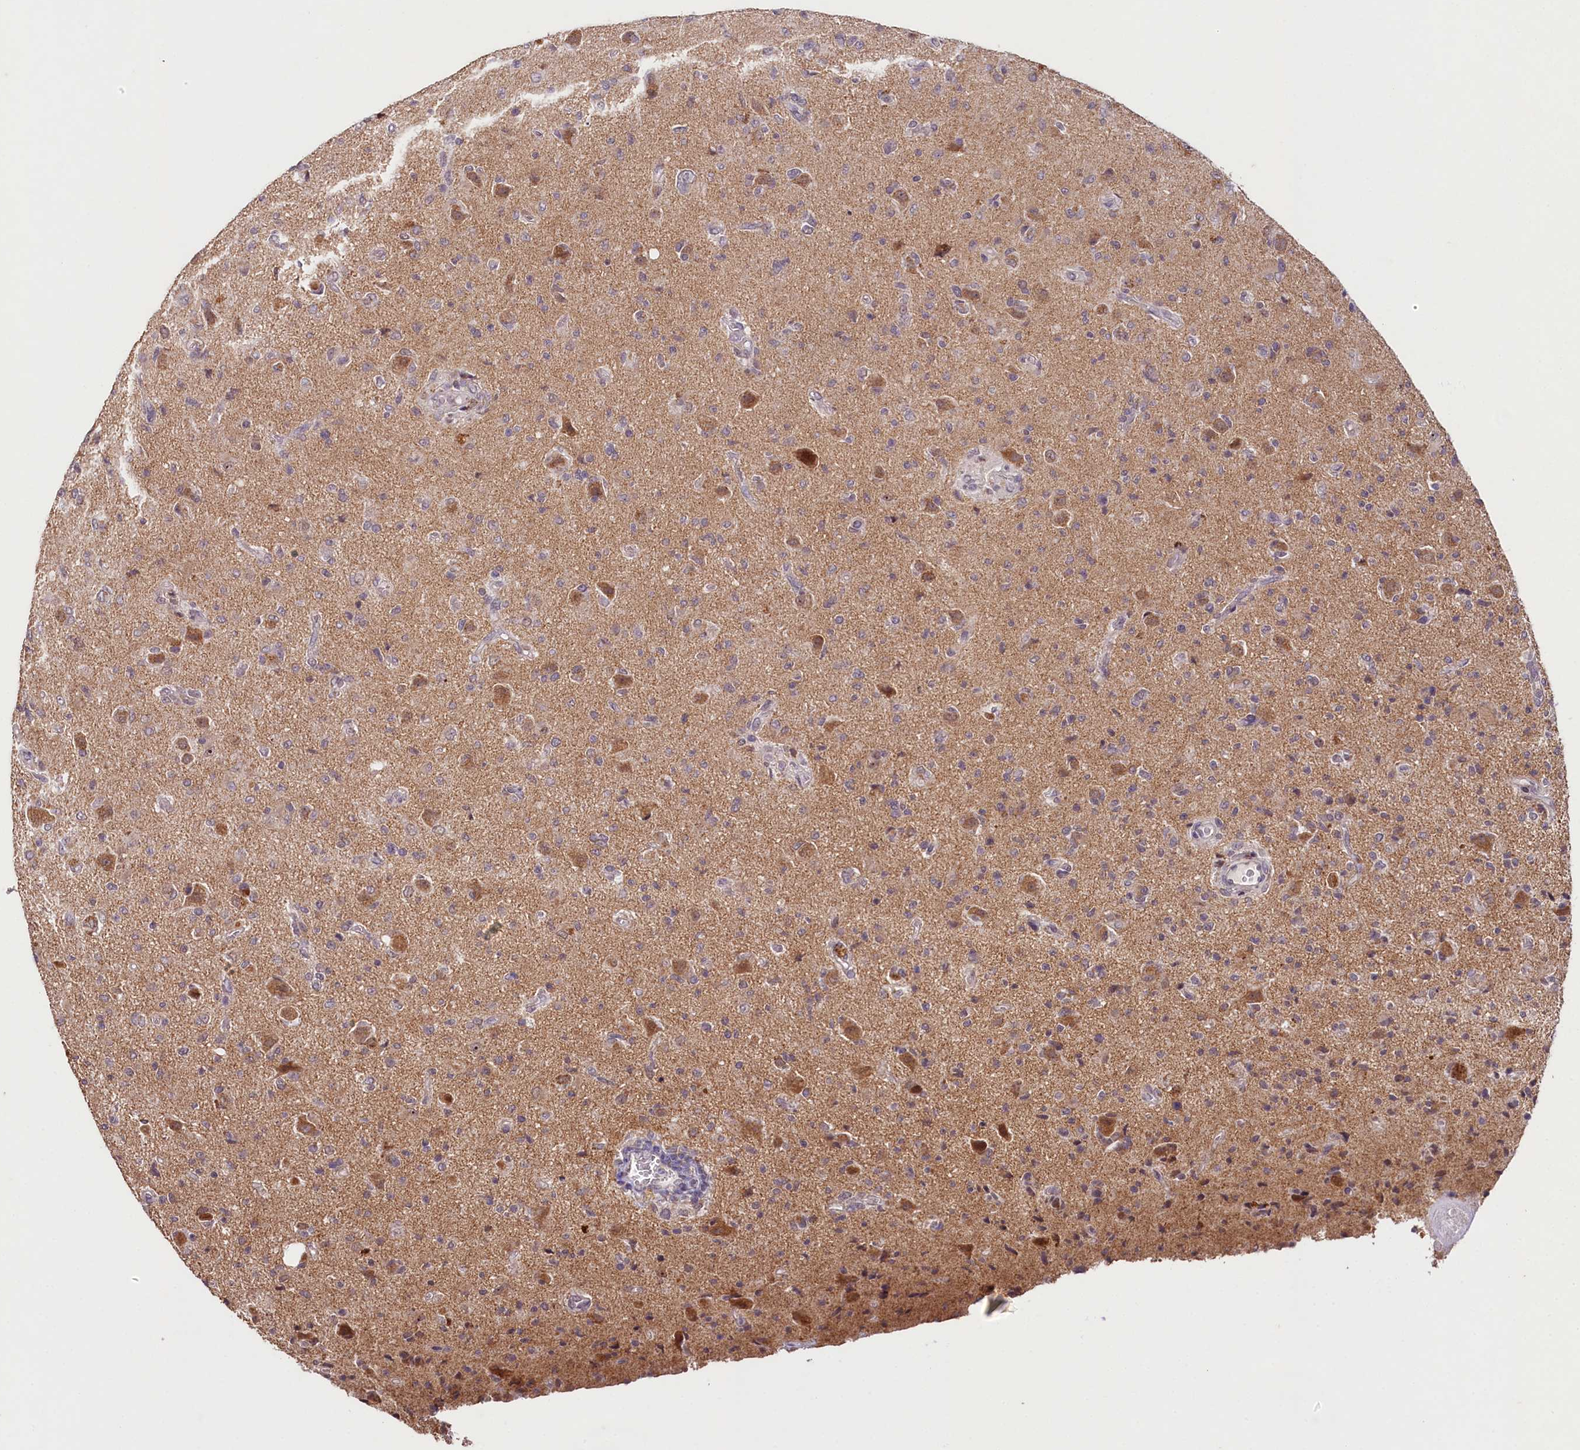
{"staining": {"intensity": "negative", "quantity": "none", "location": "none"}, "tissue": "glioma", "cell_type": "Tumor cells", "image_type": "cancer", "snomed": [{"axis": "morphology", "description": "Glioma, malignant, High grade"}, {"axis": "topography", "description": "Brain"}], "caption": "Glioma stained for a protein using immunohistochemistry (IHC) displays no staining tumor cells.", "gene": "PDE6D", "patient": {"sex": "female", "age": 57}}